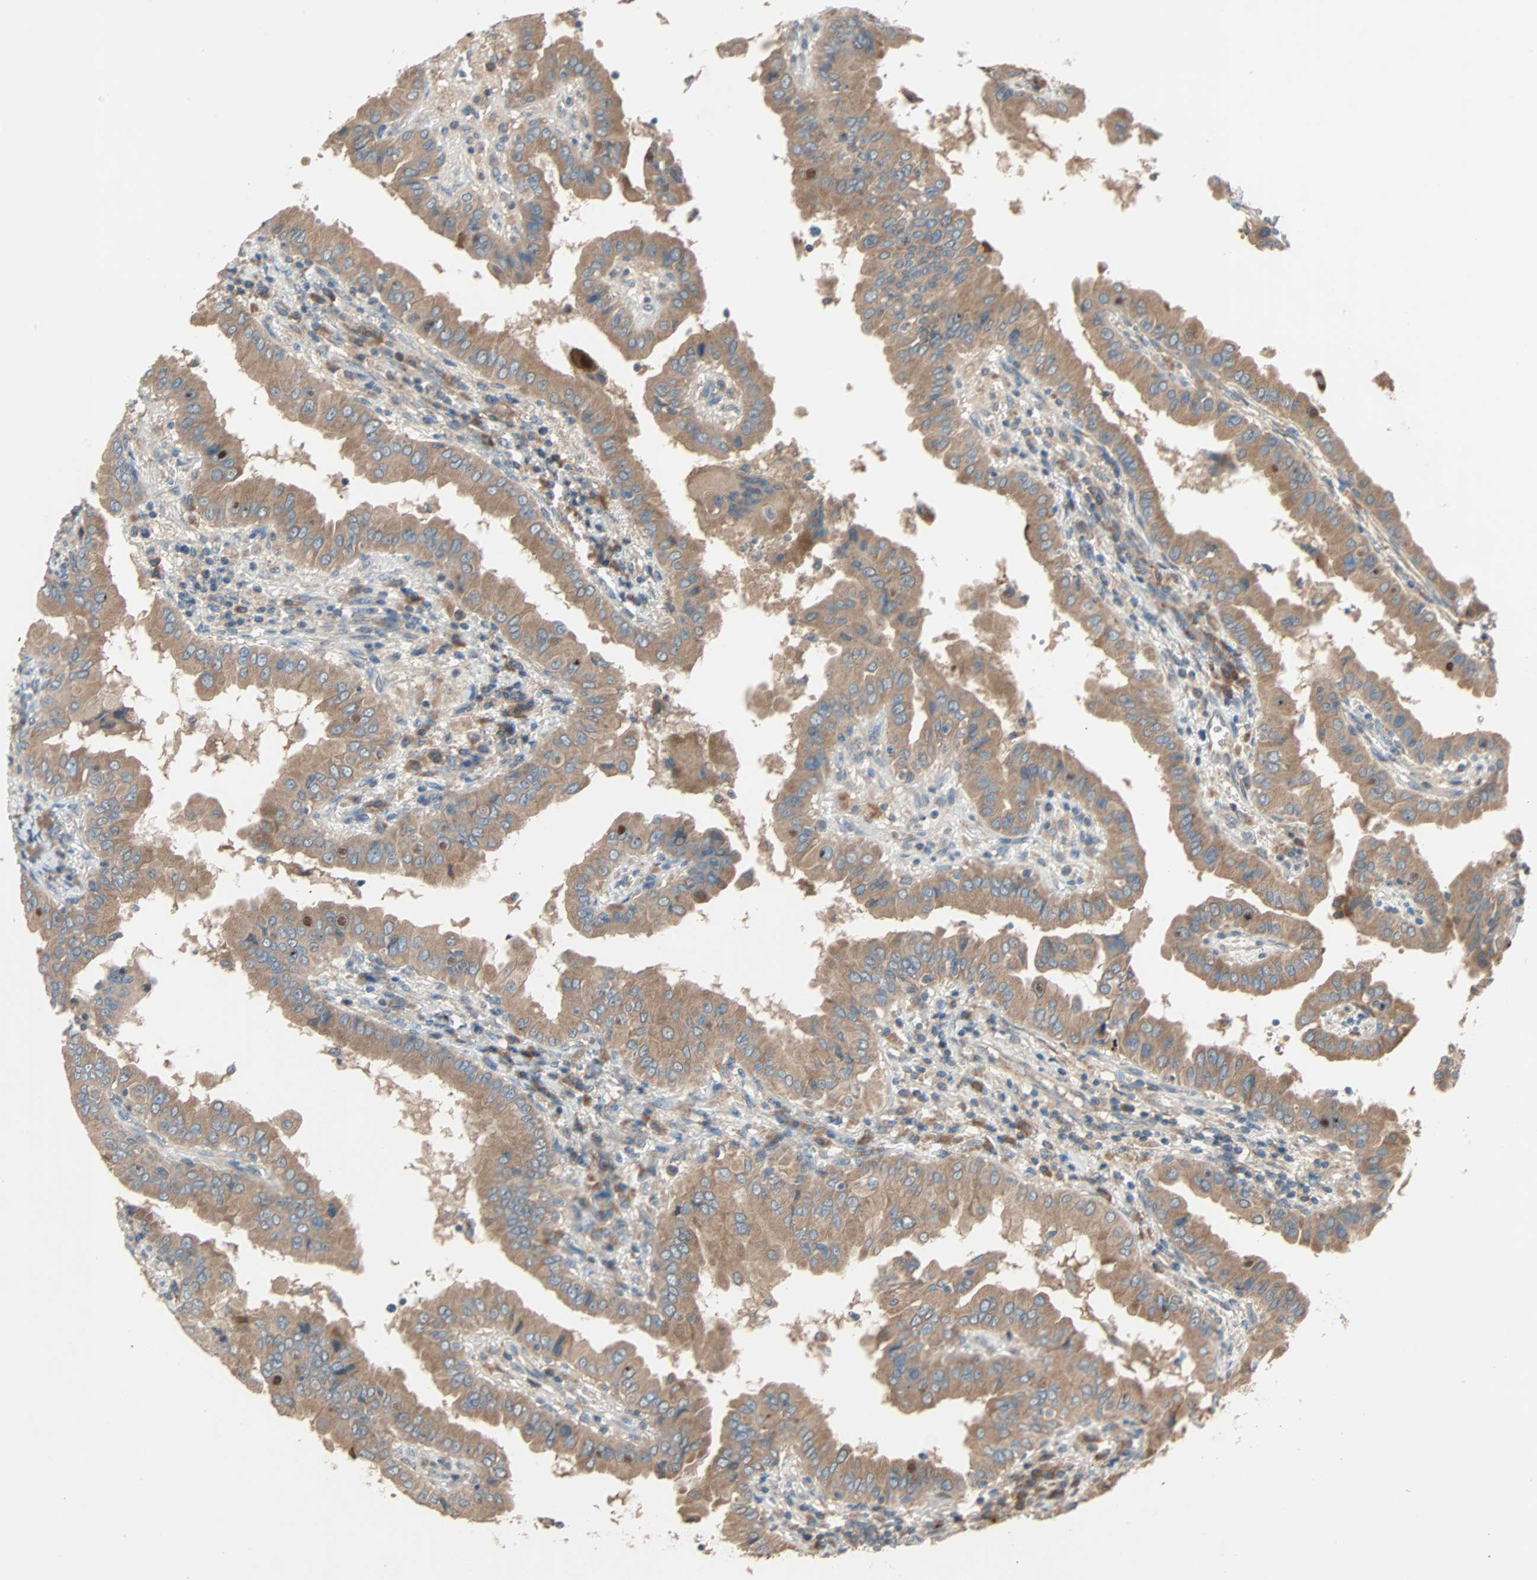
{"staining": {"intensity": "moderate", "quantity": ">75%", "location": "cytoplasmic/membranous"}, "tissue": "thyroid cancer", "cell_type": "Tumor cells", "image_type": "cancer", "snomed": [{"axis": "morphology", "description": "Papillary adenocarcinoma, NOS"}, {"axis": "topography", "description": "Thyroid gland"}], "caption": "Protein analysis of thyroid papillary adenocarcinoma tissue displays moderate cytoplasmic/membranous positivity in approximately >75% of tumor cells.", "gene": "XYLT1", "patient": {"sex": "male", "age": 33}}